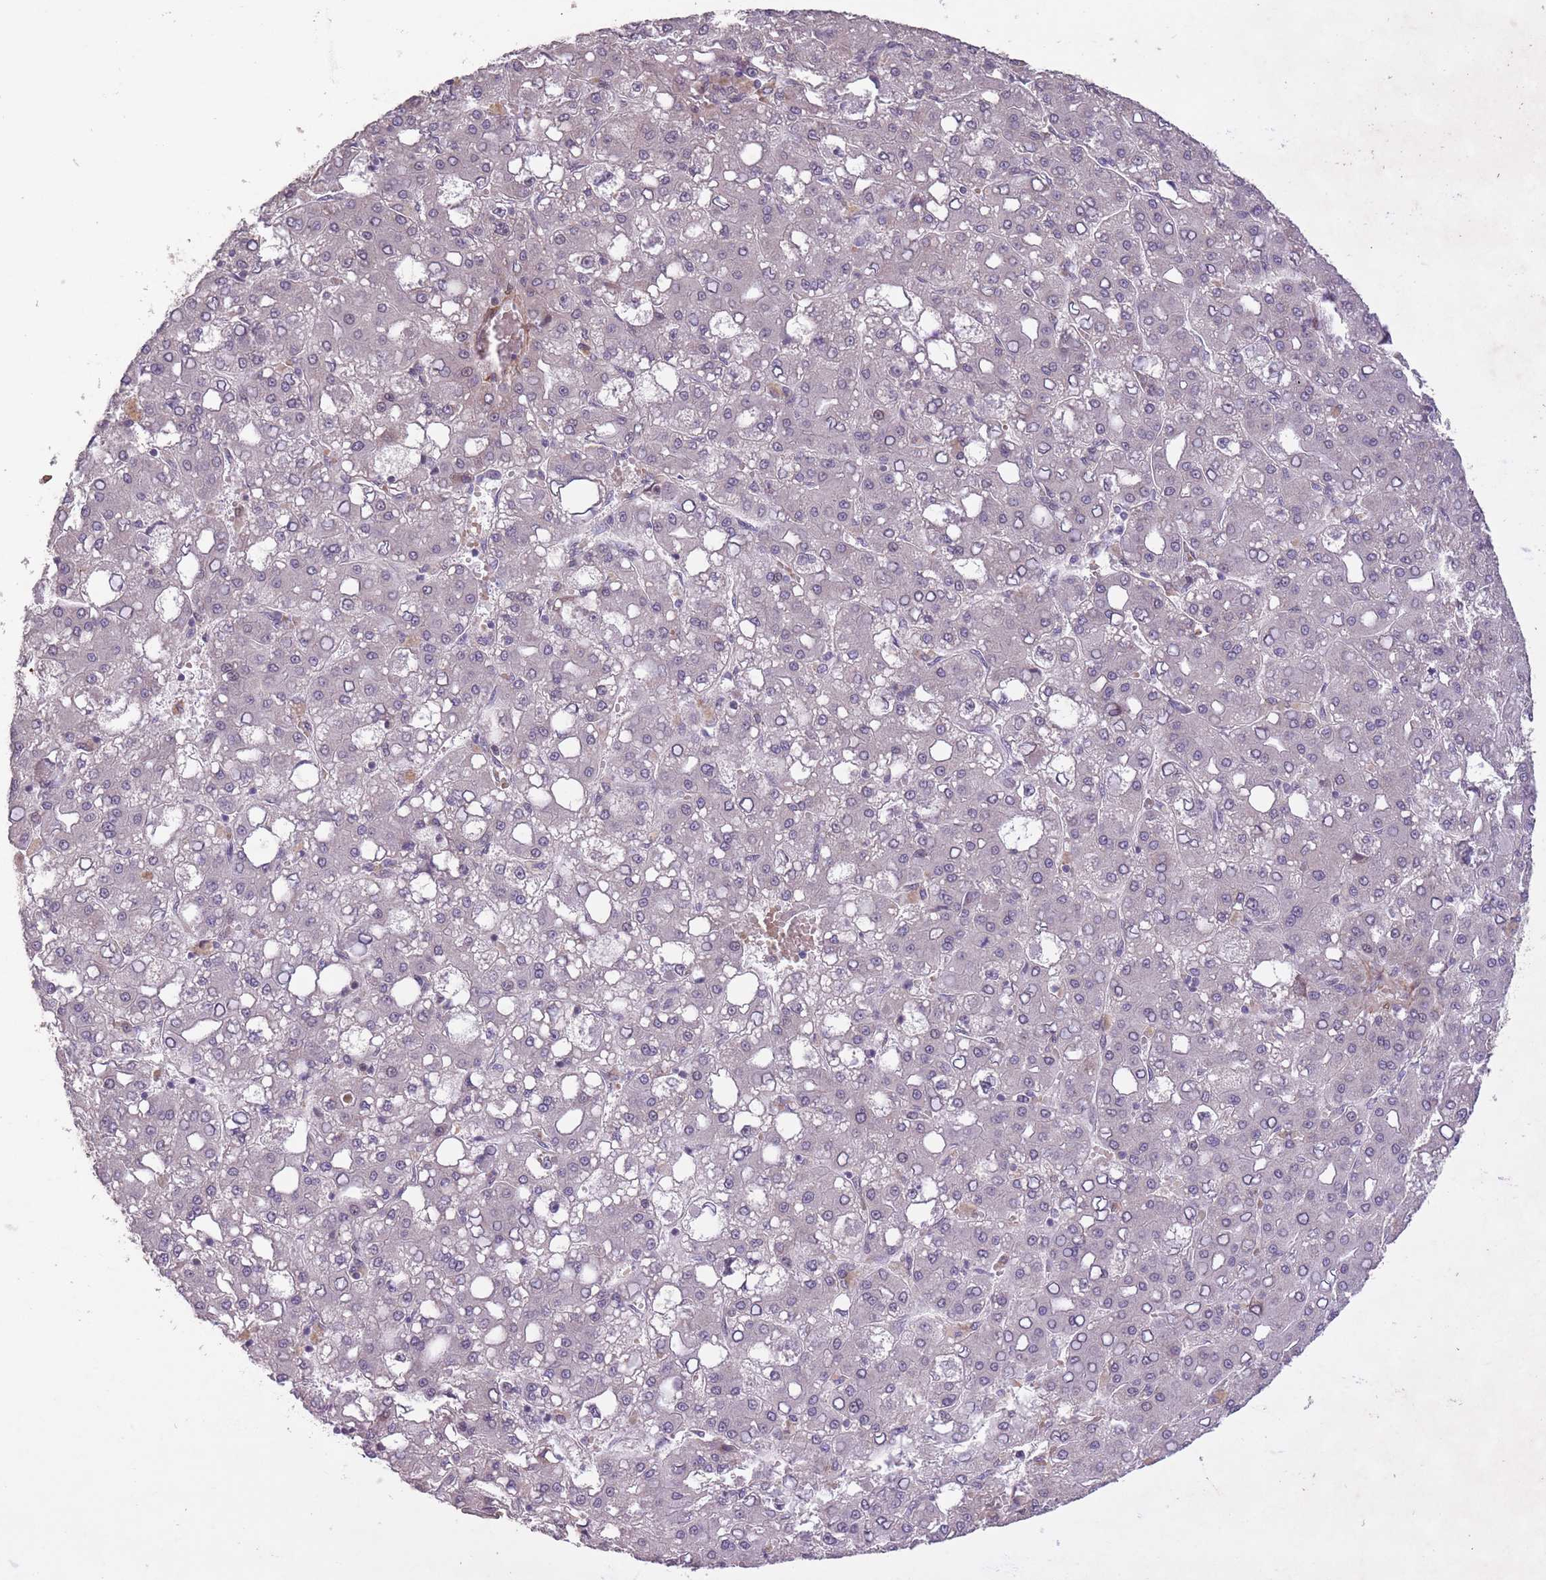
{"staining": {"intensity": "negative", "quantity": "none", "location": "none"}, "tissue": "liver cancer", "cell_type": "Tumor cells", "image_type": "cancer", "snomed": [{"axis": "morphology", "description": "Carcinoma, Hepatocellular, NOS"}, {"axis": "topography", "description": "Liver"}], "caption": "The image demonstrates no significant staining in tumor cells of liver hepatocellular carcinoma.", "gene": "CBX6", "patient": {"sex": "male", "age": 65}}